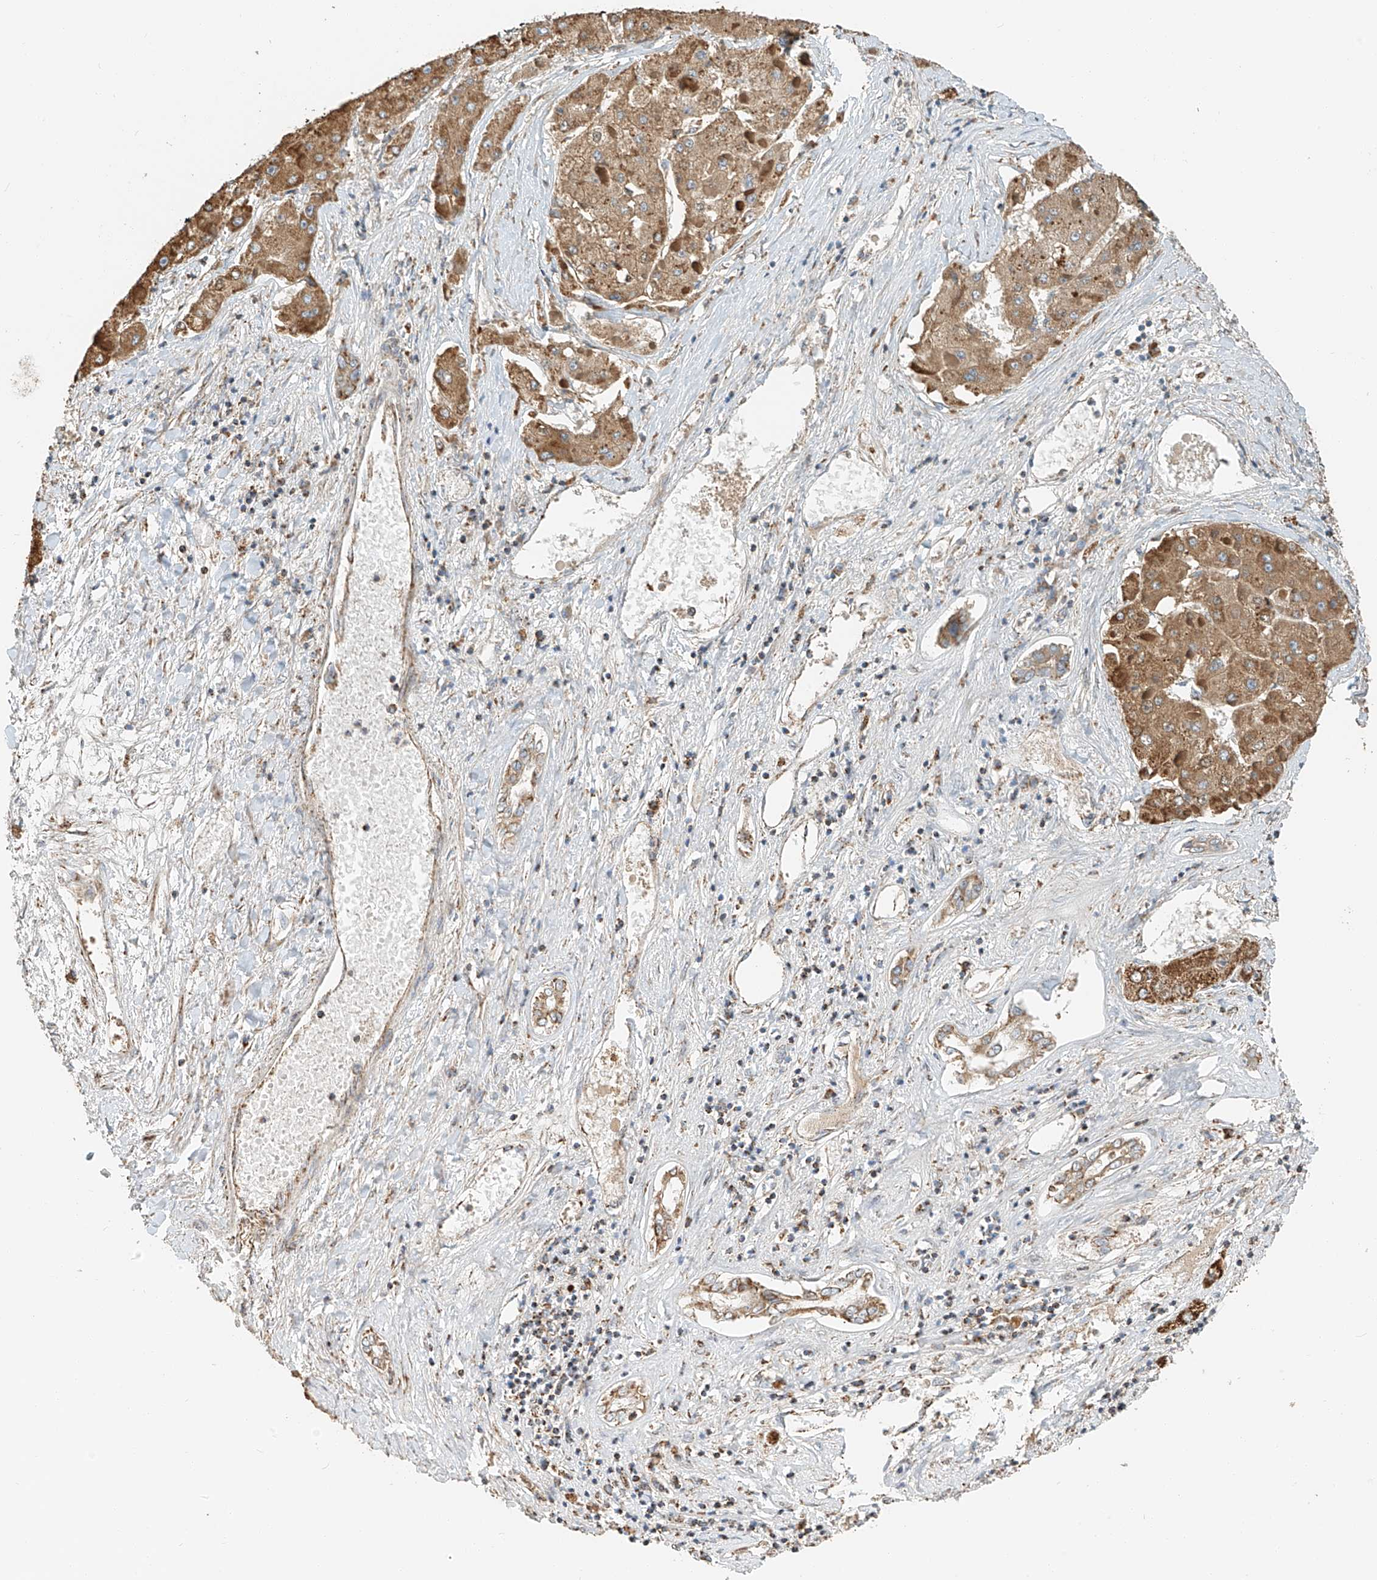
{"staining": {"intensity": "moderate", "quantity": ">75%", "location": "cytoplasmic/membranous"}, "tissue": "liver cancer", "cell_type": "Tumor cells", "image_type": "cancer", "snomed": [{"axis": "morphology", "description": "Carcinoma, Hepatocellular, NOS"}, {"axis": "topography", "description": "Liver"}], "caption": "A micrograph of liver hepatocellular carcinoma stained for a protein displays moderate cytoplasmic/membranous brown staining in tumor cells. (DAB = brown stain, brightfield microscopy at high magnification).", "gene": "YIPF7", "patient": {"sex": "female", "age": 73}}